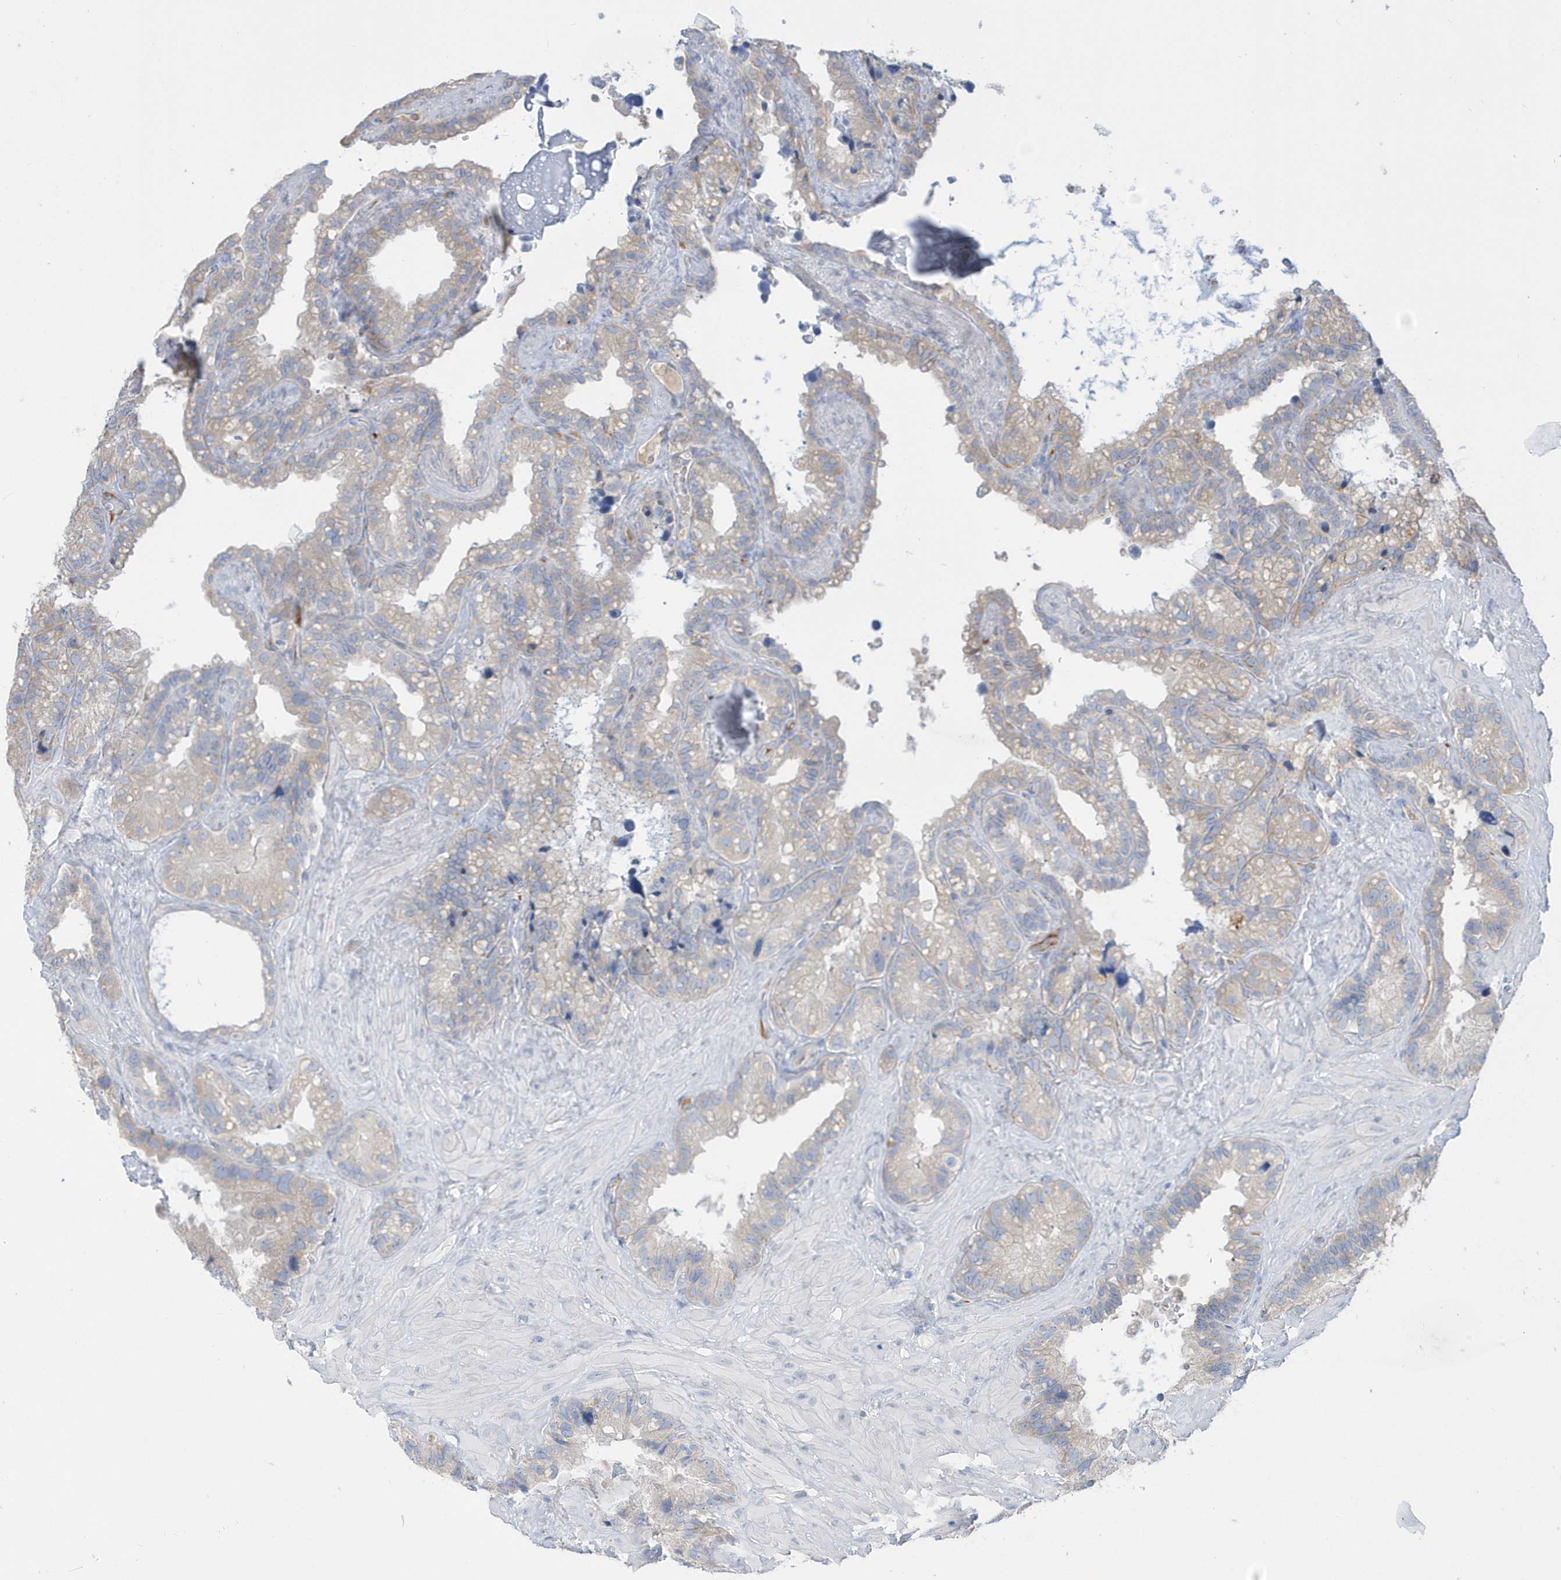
{"staining": {"intensity": "weak", "quantity": "<25%", "location": "cytoplasmic/membranous"}, "tissue": "seminal vesicle", "cell_type": "Glandular cells", "image_type": "normal", "snomed": [{"axis": "morphology", "description": "Normal tissue, NOS"}, {"axis": "topography", "description": "Prostate"}, {"axis": "topography", "description": "Seminal veicle"}], "caption": "DAB (3,3'-diaminobenzidine) immunohistochemical staining of unremarkable human seminal vesicle exhibits no significant expression in glandular cells.", "gene": "SEMA3D", "patient": {"sex": "male", "age": 68}}